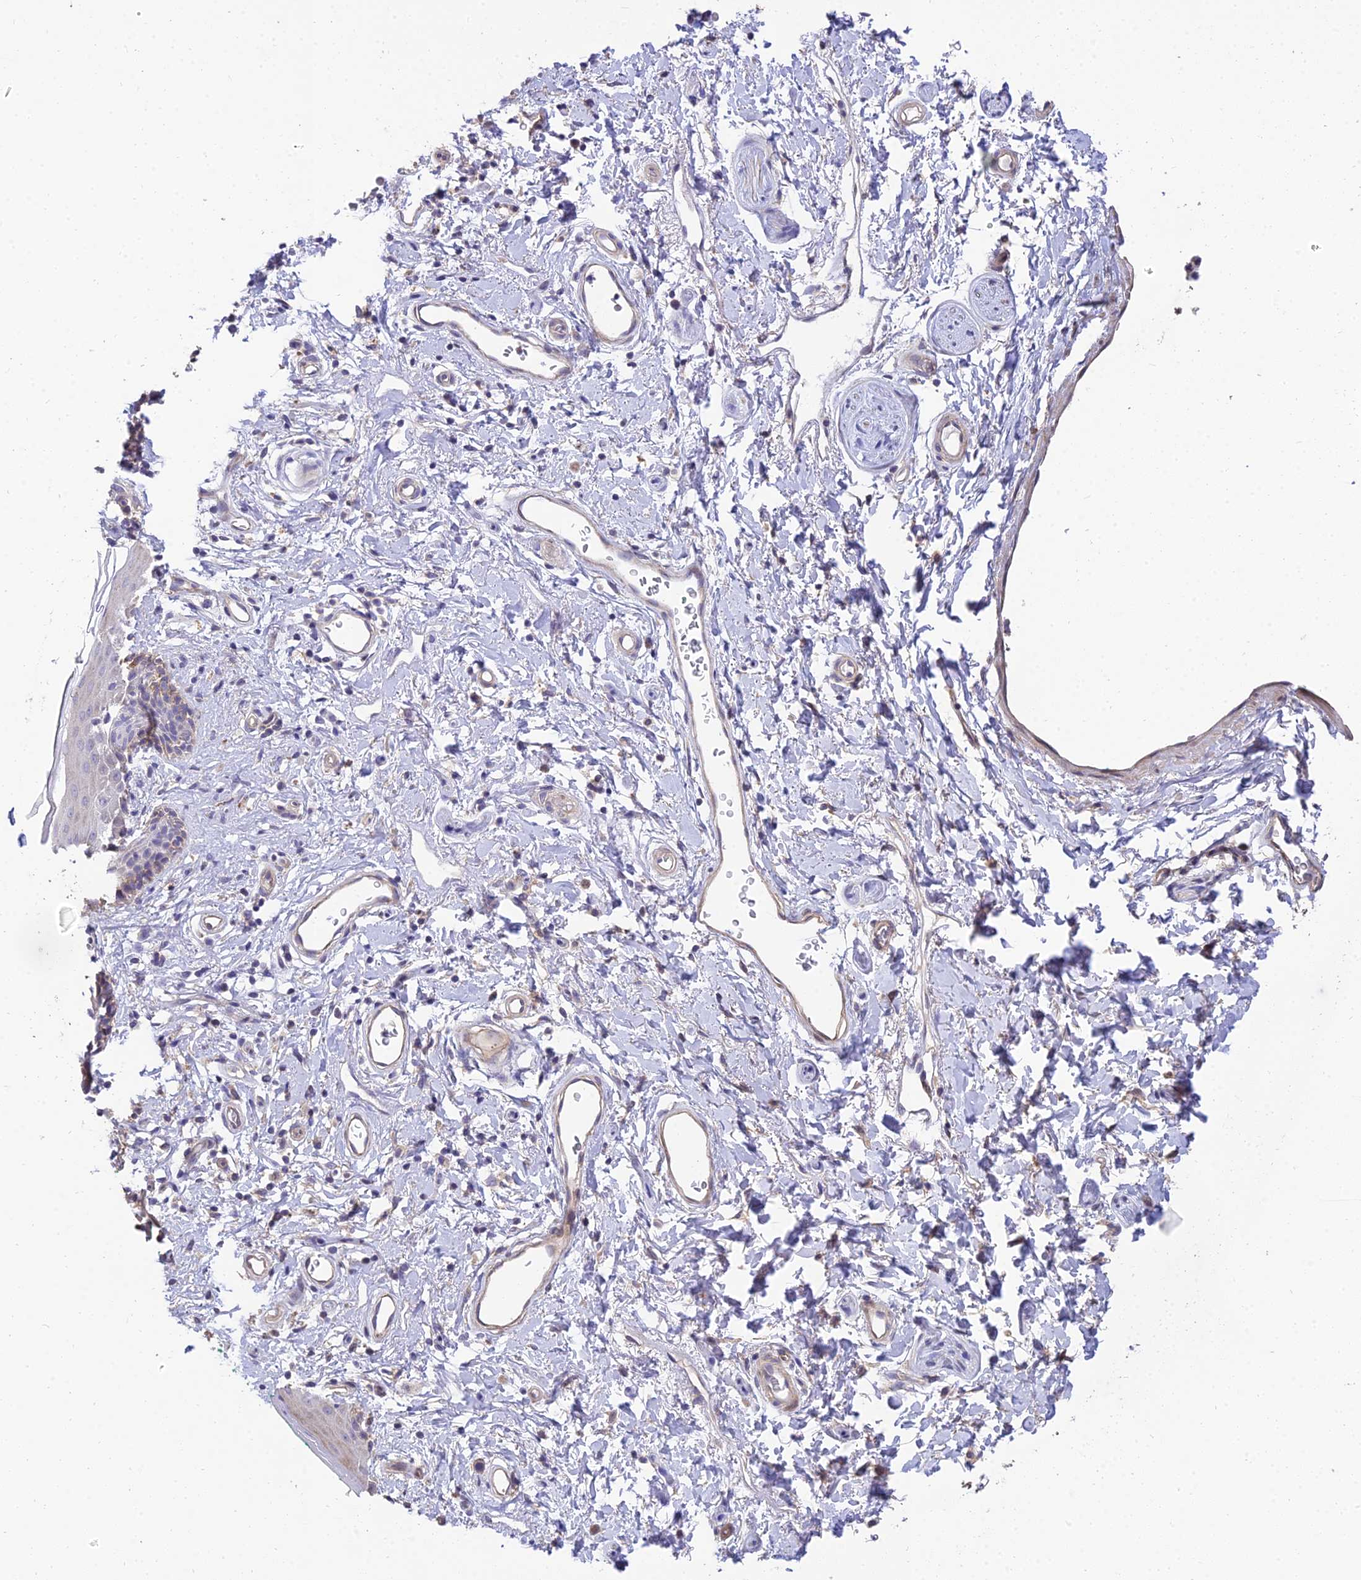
{"staining": {"intensity": "moderate", "quantity": "25%-75%", "location": "cytoplasmic/membranous"}, "tissue": "skin", "cell_type": "Epidermal cells", "image_type": "normal", "snomed": [{"axis": "morphology", "description": "Normal tissue, NOS"}, {"axis": "topography", "description": "Vulva"}], "caption": "Immunohistochemistry (DAB (3,3'-diaminobenzidine)) staining of benign skin demonstrates moderate cytoplasmic/membranous protein positivity in about 25%-75% of epidermal cells. (Stains: DAB (3,3'-diaminobenzidine) in brown, nuclei in blue, Microscopy: brightfield microscopy at high magnification).", "gene": "ARL8A", "patient": {"sex": "female", "age": 66}}